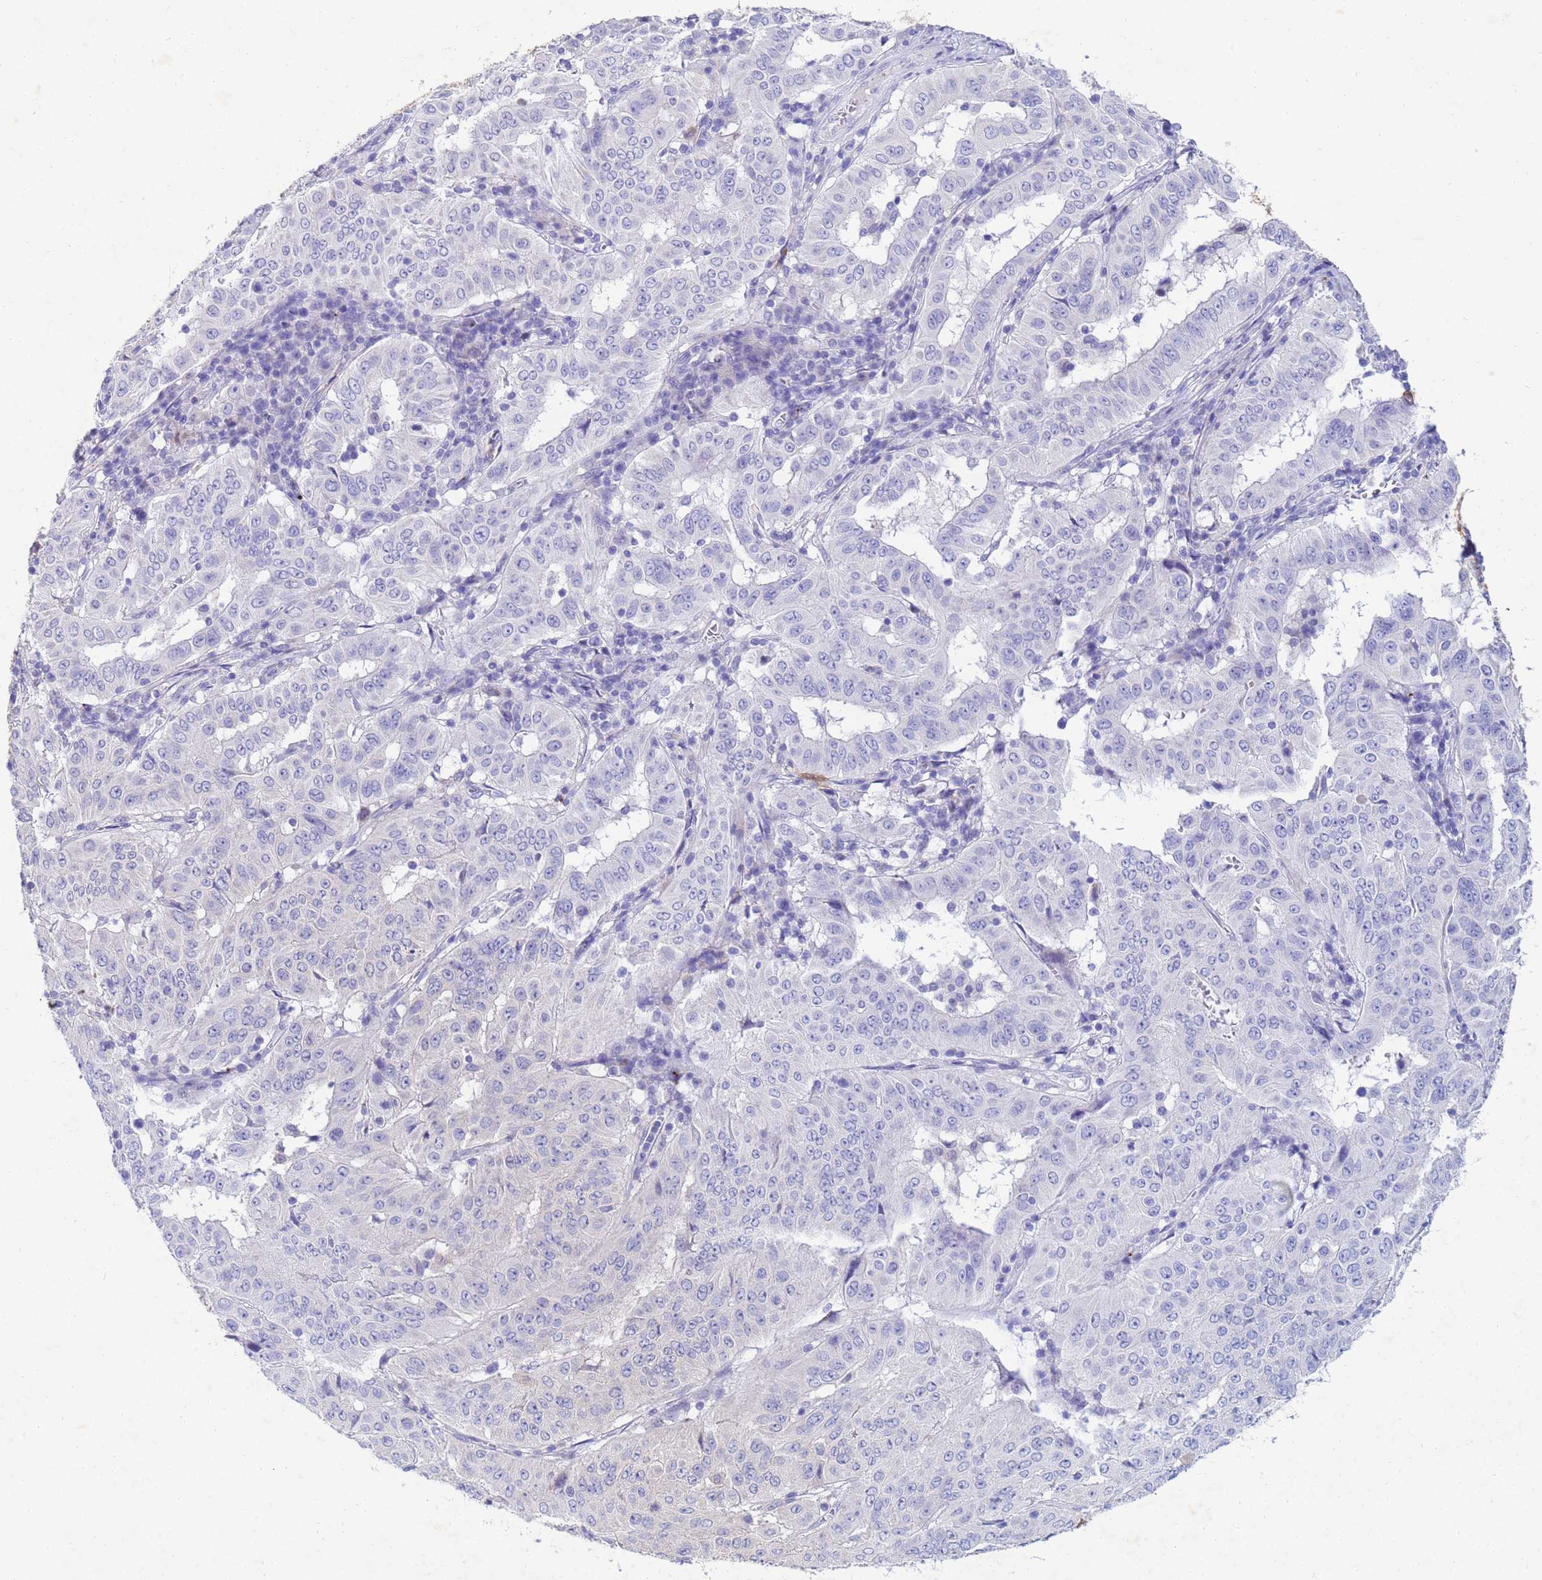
{"staining": {"intensity": "negative", "quantity": "none", "location": "none"}, "tissue": "pancreatic cancer", "cell_type": "Tumor cells", "image_type": "cancer", "snomed": [{"axis": "morphology", "description": "Adenocarcinoma, NOS"}, {"axis": "topography", "description": "Pancreas"}], "caption": "Protein analysis of adenocarcinoma (pancreatic) reveals no significant staining in tumor cells. (DAB immunohistochemistry with hematoxylin counter stain).", "gene": "CSTB", "patient": {"sex": "male", "age": 63}}